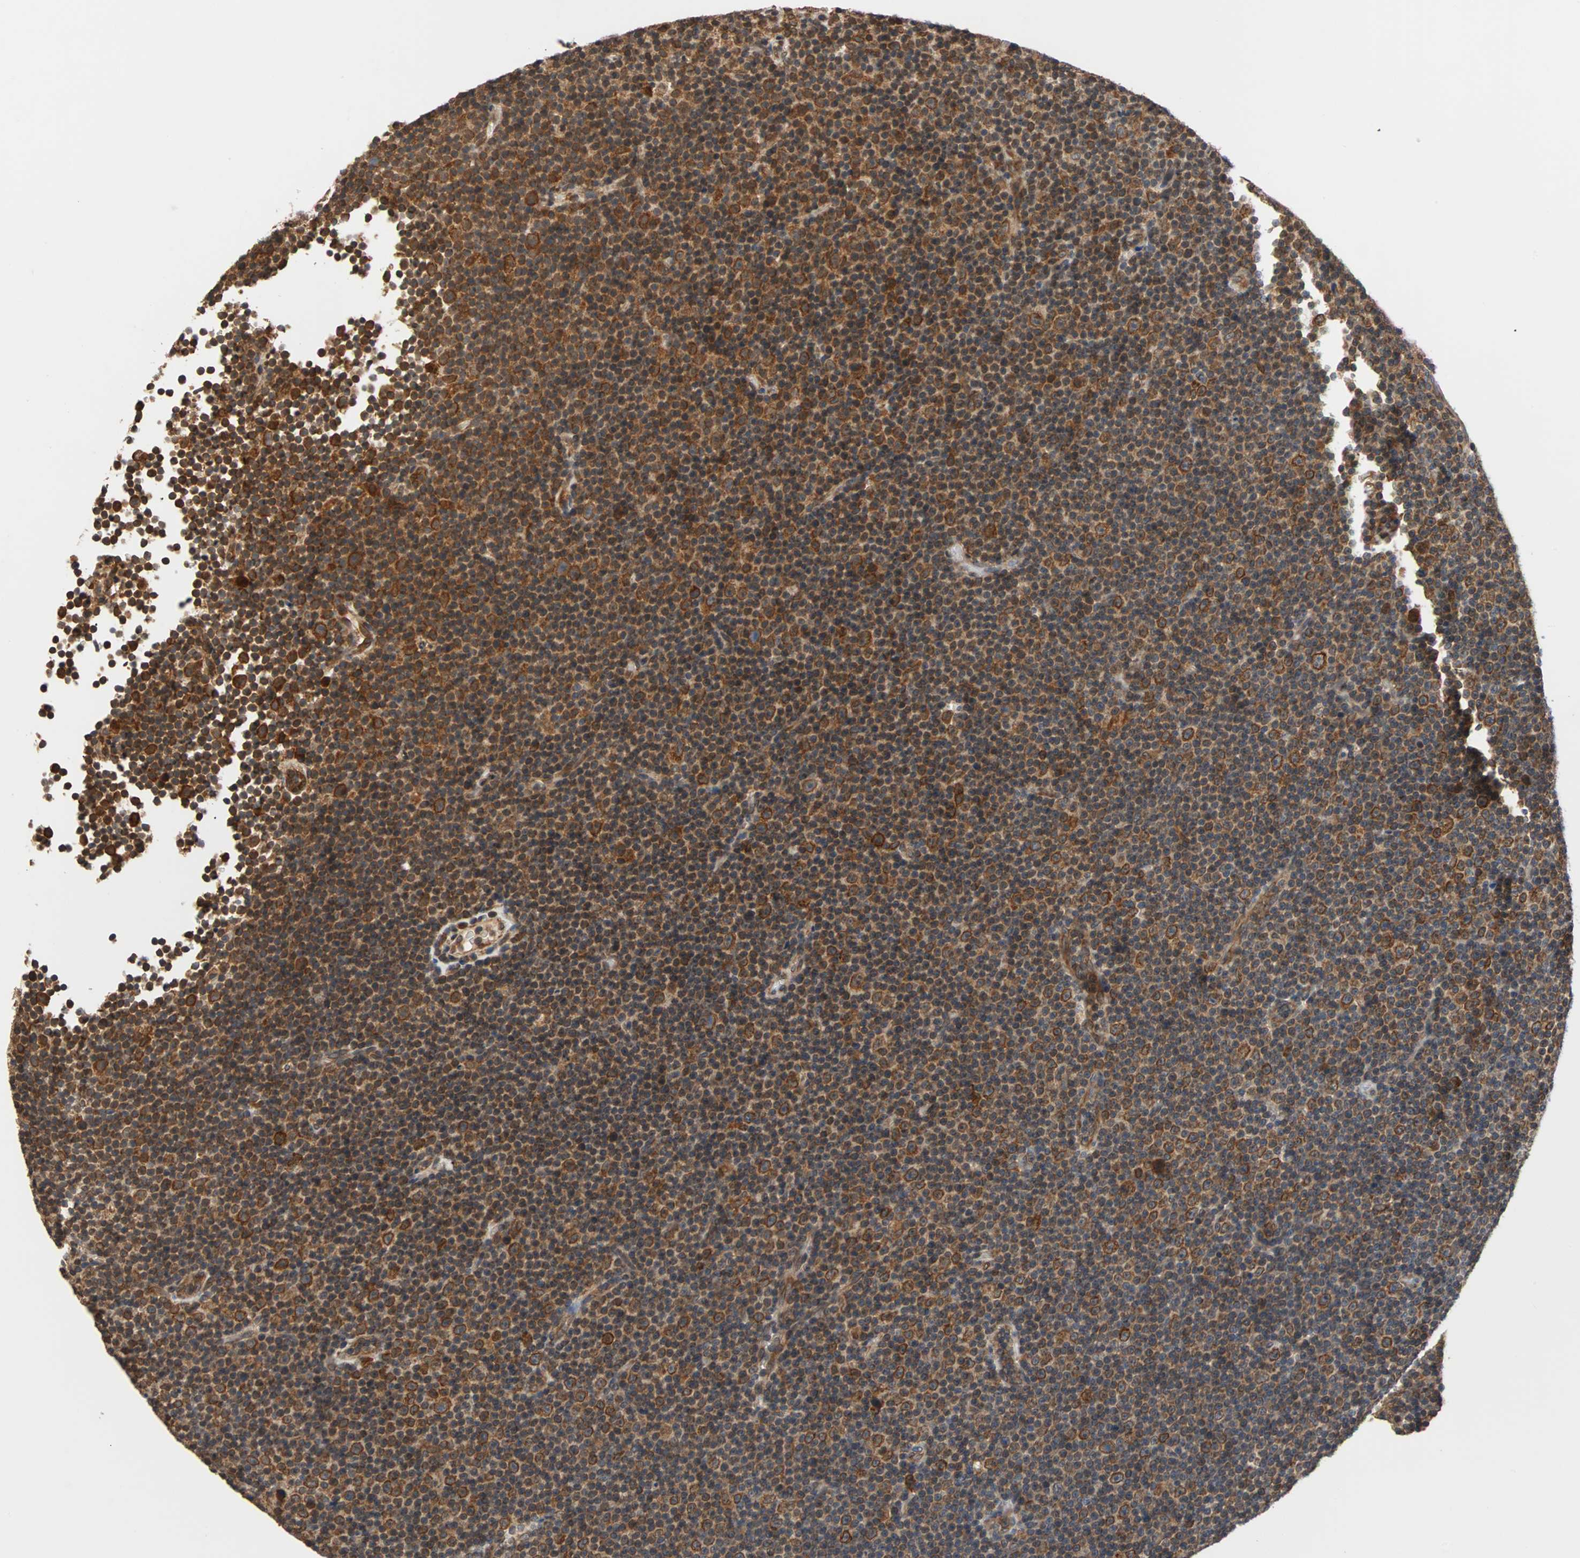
{"staining": {"intensity": "strong", "quantity": ">75%", "location": "cytoplasmic/membranous"}, "tissue": "lymphoma", "cell_type": "Tumor cells", "image_type": "cancer", "snomed": [{"axis": "morphology", "description": "Malignant lymphoma, non-Hodgkin's type, Low grade"}, {"axis": "topography", "description": "Lymph node"}], "caption": "A high-resolution micrograph shows immunohistochemistry (IHC) staining of malignant lymphoma, non-Hodgkin's type (low-grade), which shows strong cytoplasmic/membranous staining in approximately >75% of tumor cells.", "gene": "AUP1", "patient": {"sex": "female", "age": 67}}